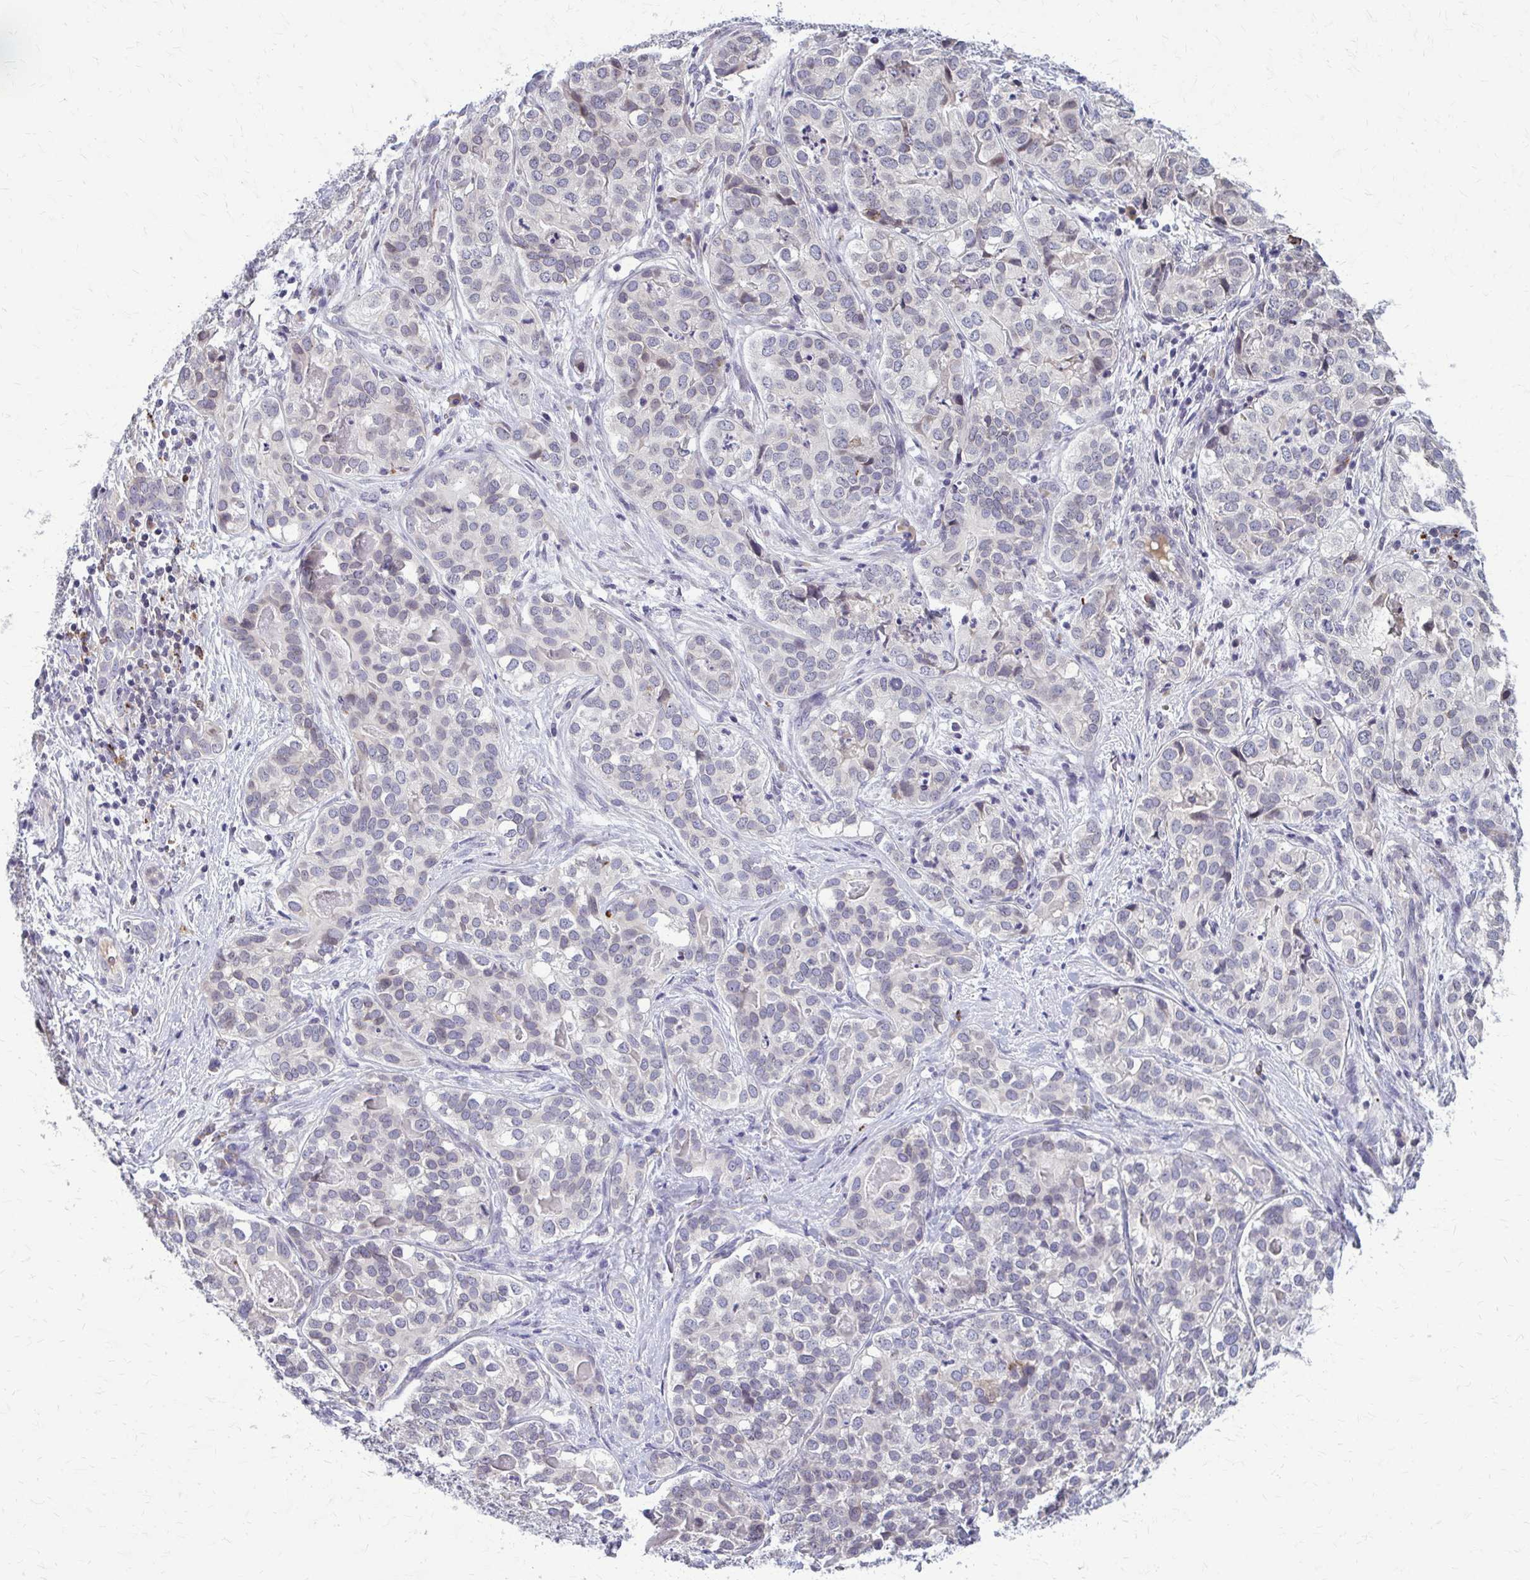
{"staining": {"intensity": "negative", "quantity": "none", "location": "none"}, "tissue": "liver cancer", "cell_type": "Tumor cells", "image_type": "cancer", "snomed": [{"axis": "morphology", "description": "Cholangiocarcinoma"}, {"axis": "topography", "description": "Liver"}], "caption": "Tumor cells show no significant expression in liver cholangiocarcinoma.", "gene": "MCRIP2", "patient": {"sex": "male", "age": 56}}